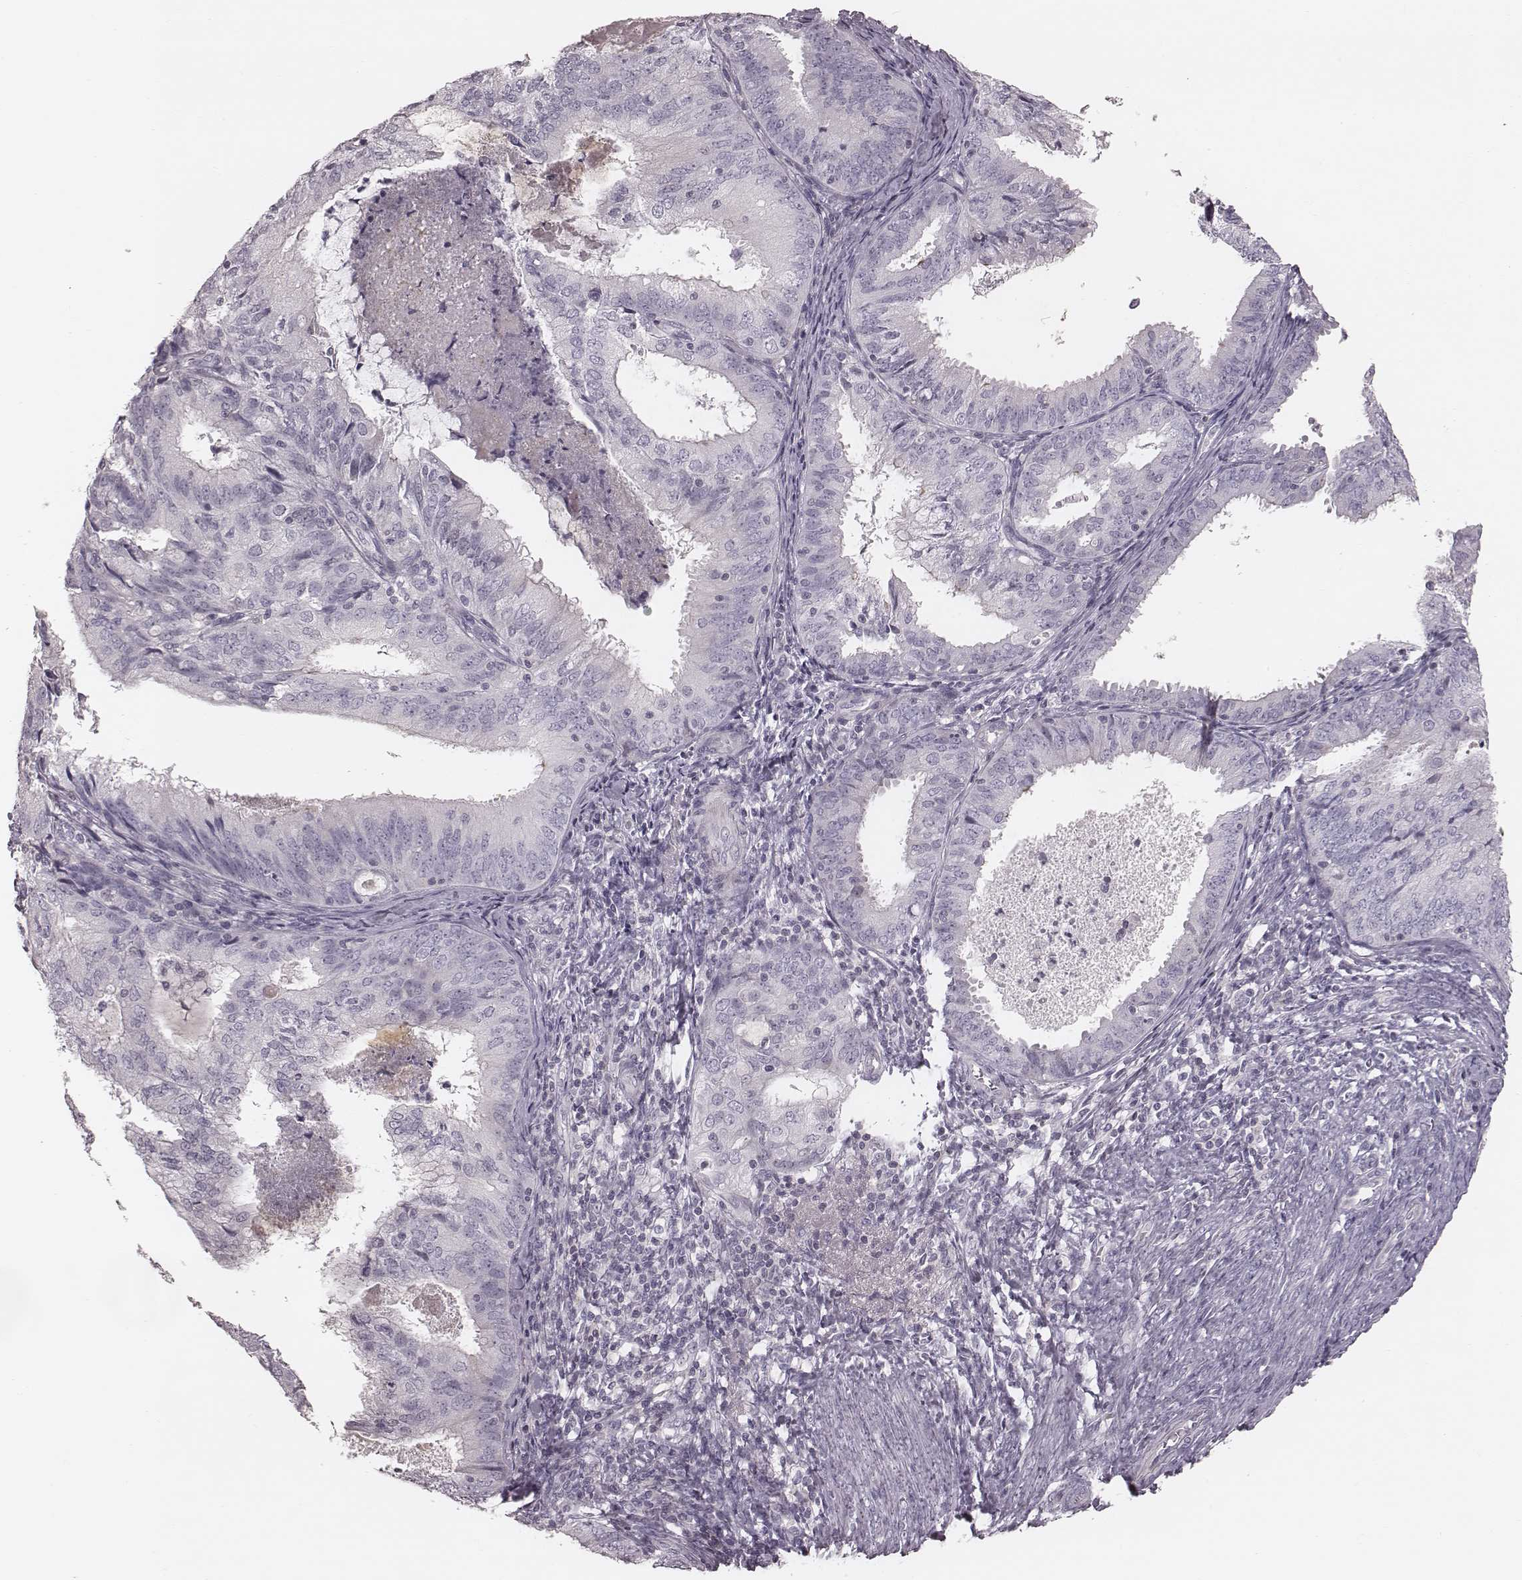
{"staining": {"intensity": "negative", "quantity": "none", "location": "none"}, "tissue": "endometrial cancer", "cell_type": "Tumor cells", "image_type": "cancer", "snomed": [{"axis": "morphology", "description": "Adenocarcinoma, NOS"}, {"axis": "topography", "description": "Endometrium"}], "caption": "The IHC histopathology image has no significant staining in tumor cells of adenocarcinoma (endometrial) tissue.", "gene": "S100Z", "patient": {"sex": "female", "age": 57}}